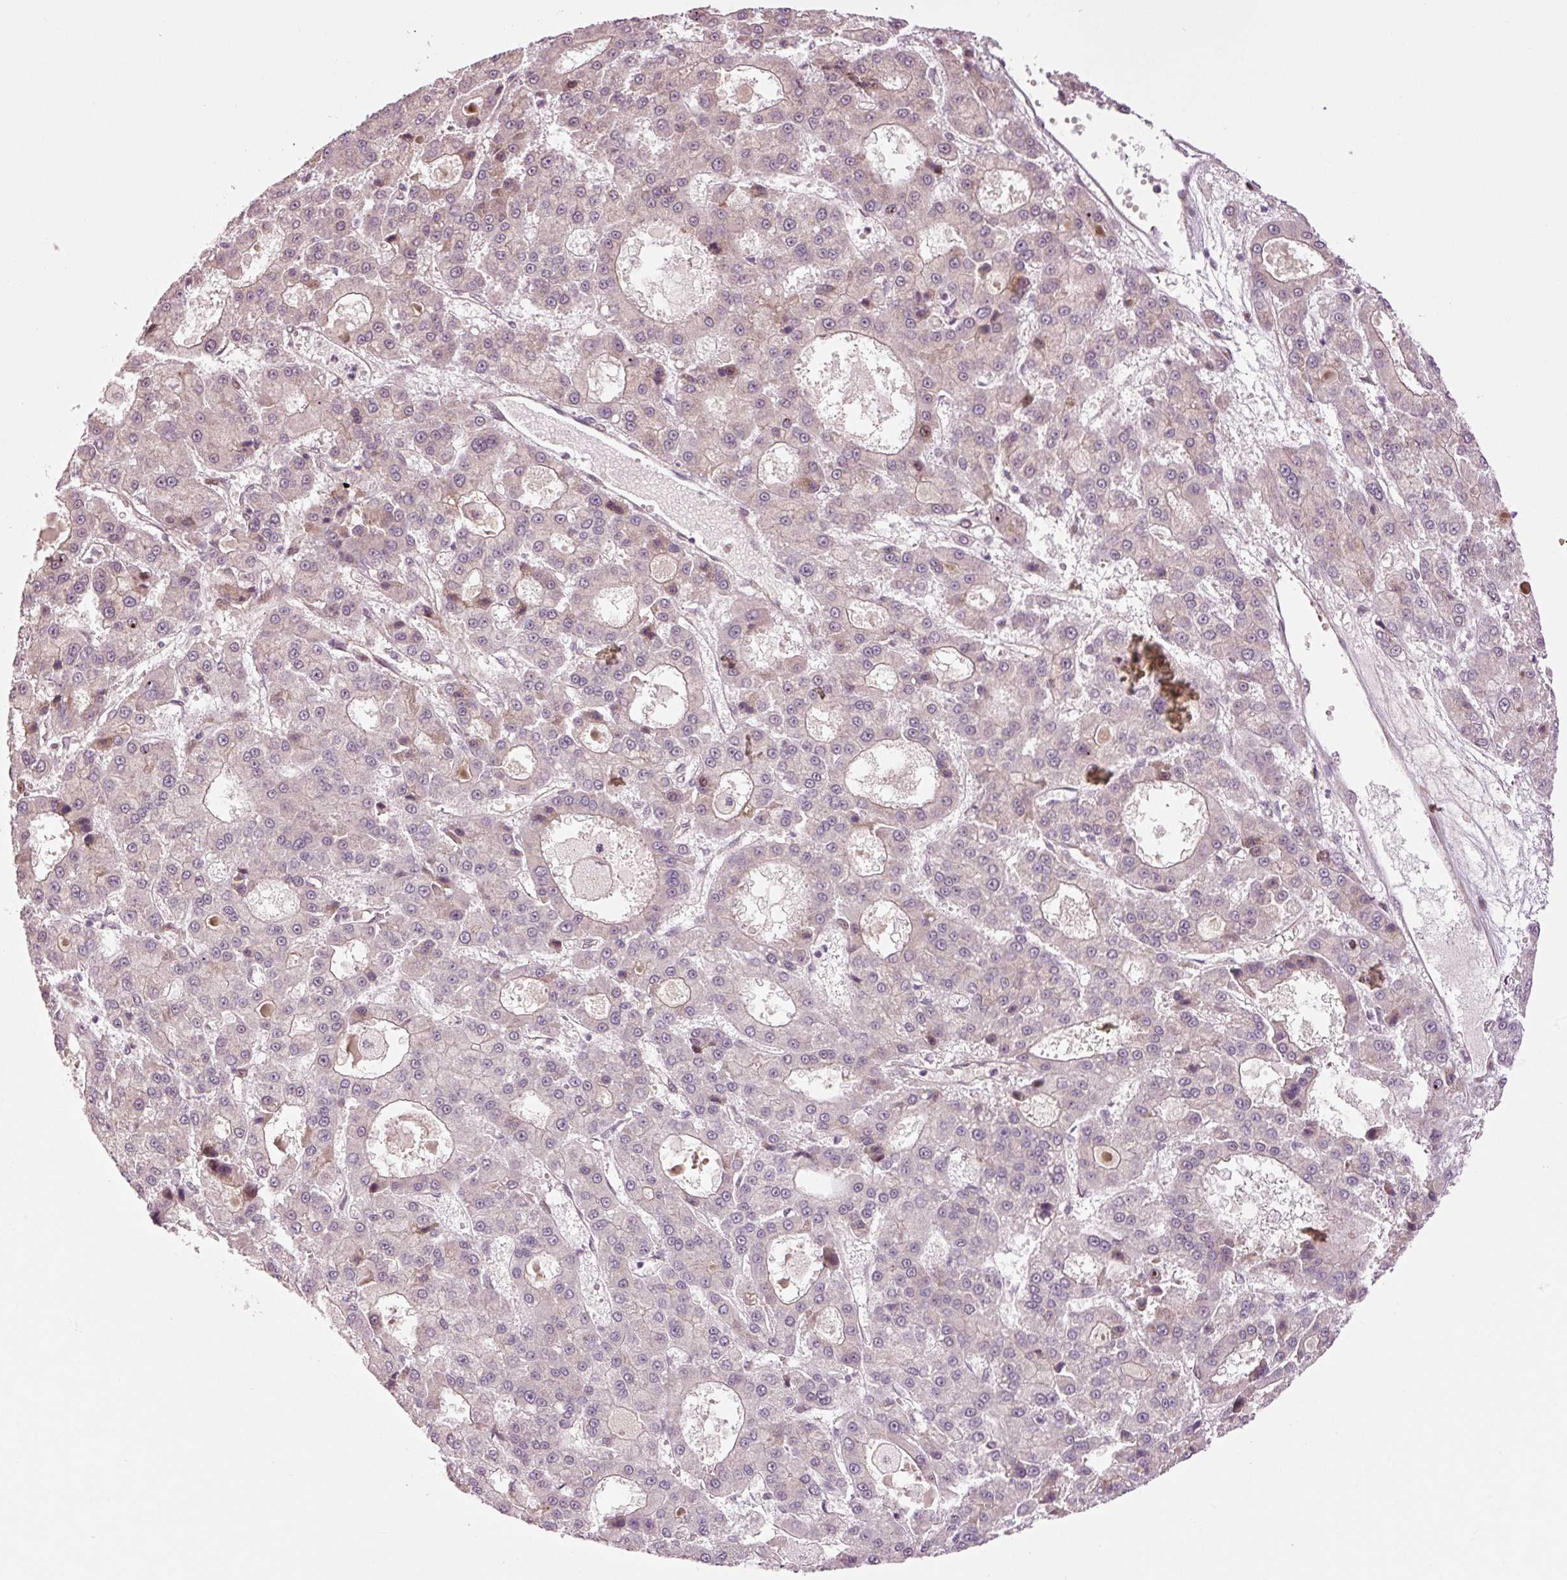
{"staining": {"intensity": "negative", "quantity": "none", "location": "none"}, "tissue": "liver cancer", "cell_type": "Tumor cells", "image_type": "cancer", "snomed": [{"axis": "morphology", "description": "Carcinoma, Hepatocellular, NOS"}, {"axis": "topography", "description": "Liver"}], "caption": "Human liver cancer stained for a protein using immunohistochemistry (IHC) reveals no positivity in tumor cells.", "gene": "ANKRD20A1", "patient": {"sex": "male", "age": 70}}